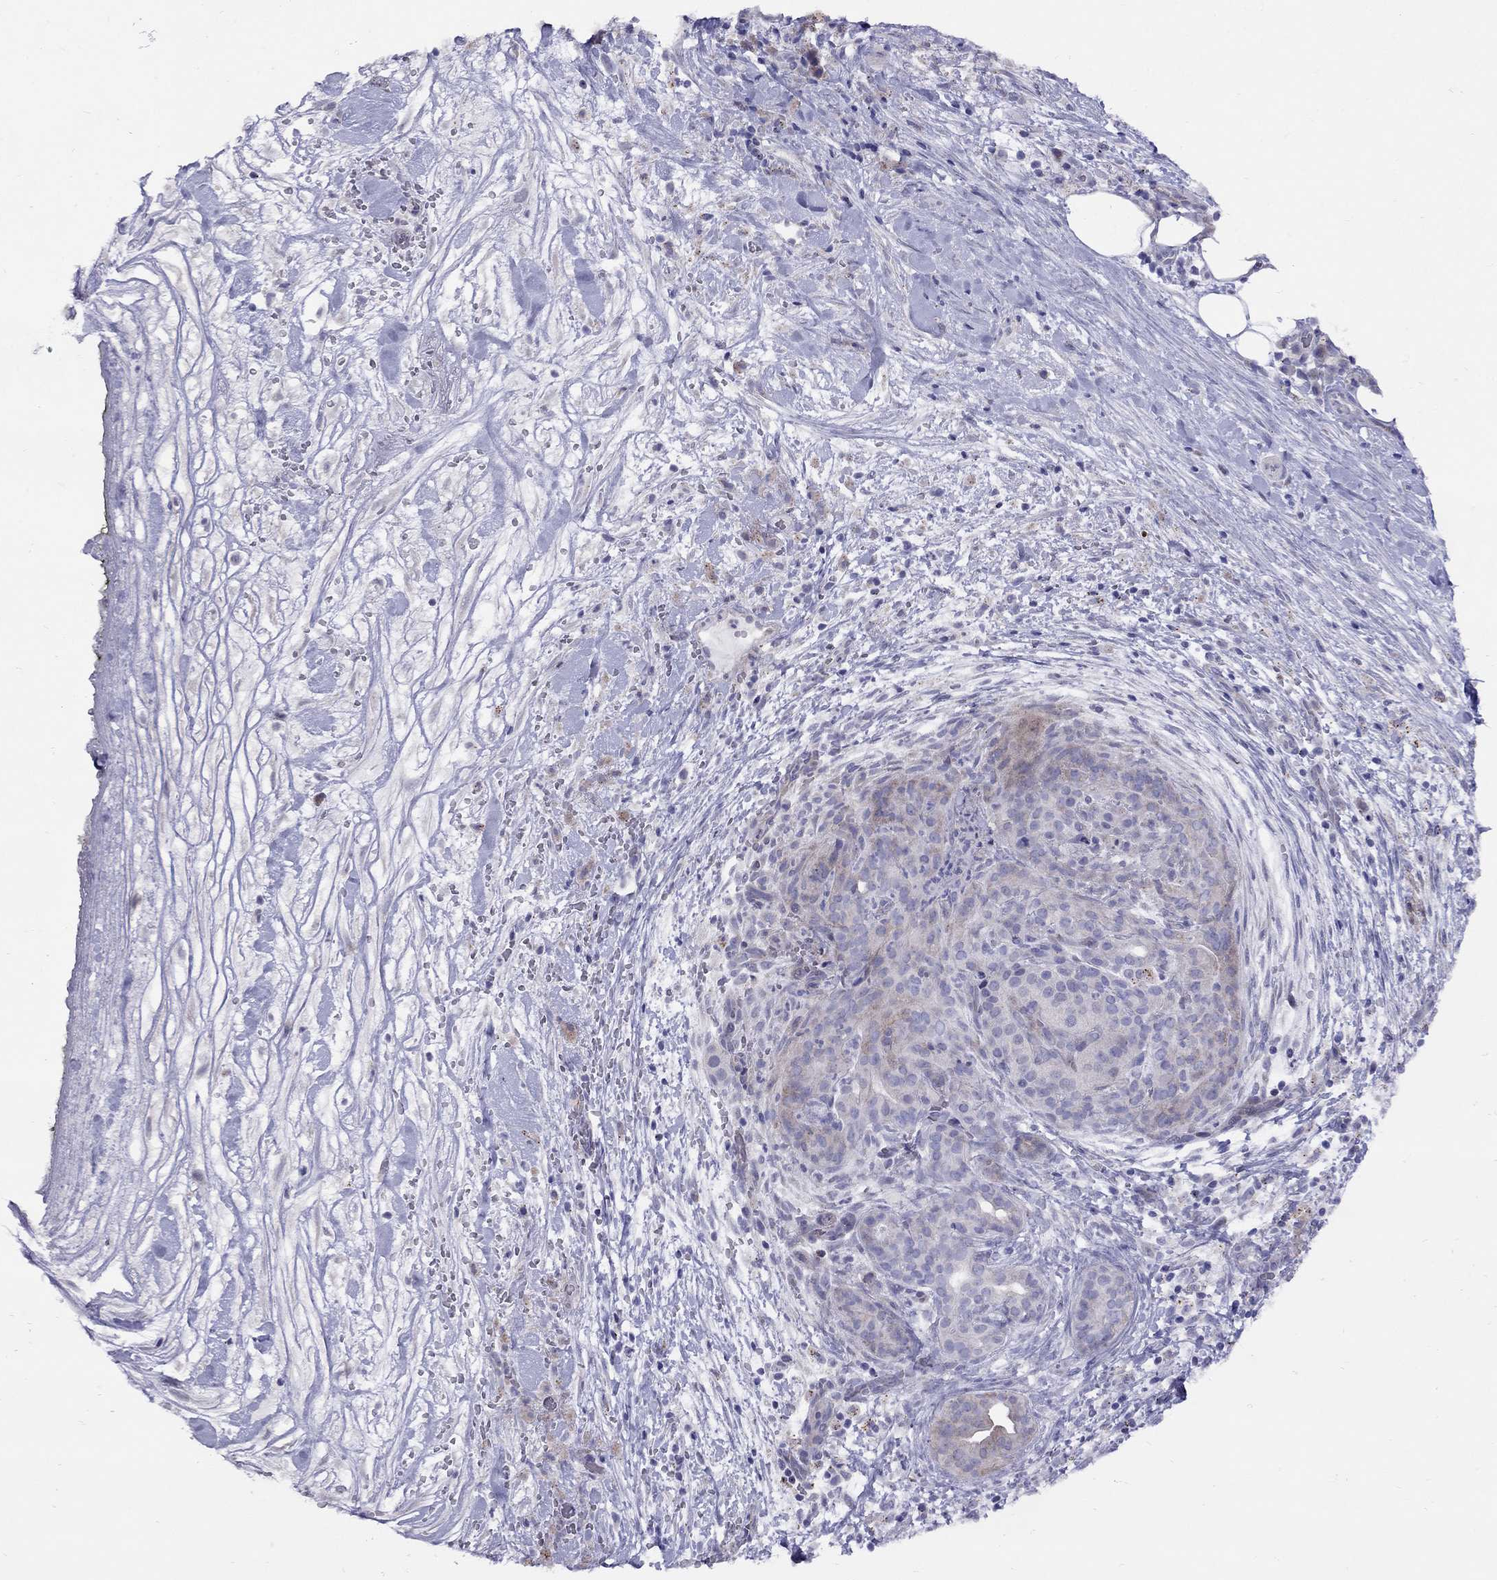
{"staining": {"intensity": "weak", "quantity": "<25%", "location": "cytoplasmic/membranous"}, "tissue": "pancreatic cancer", "cell_type": "Tumor cells", "image_type": "cancer", "snomed": [{"axis": "morphology", "description": "Adenocarcinoma, NOS"}, {"axis": "topography", "description": "Pancreas"}], "caption": "Tumor cells show no significant protein staining in adenocarcinoma (pancreatic). (Immunohistochemistry (ihc), brightfield microscopy, high magnification).", "gene": "MAGEB4", "patient": {"sex": "male", "age": 44}}